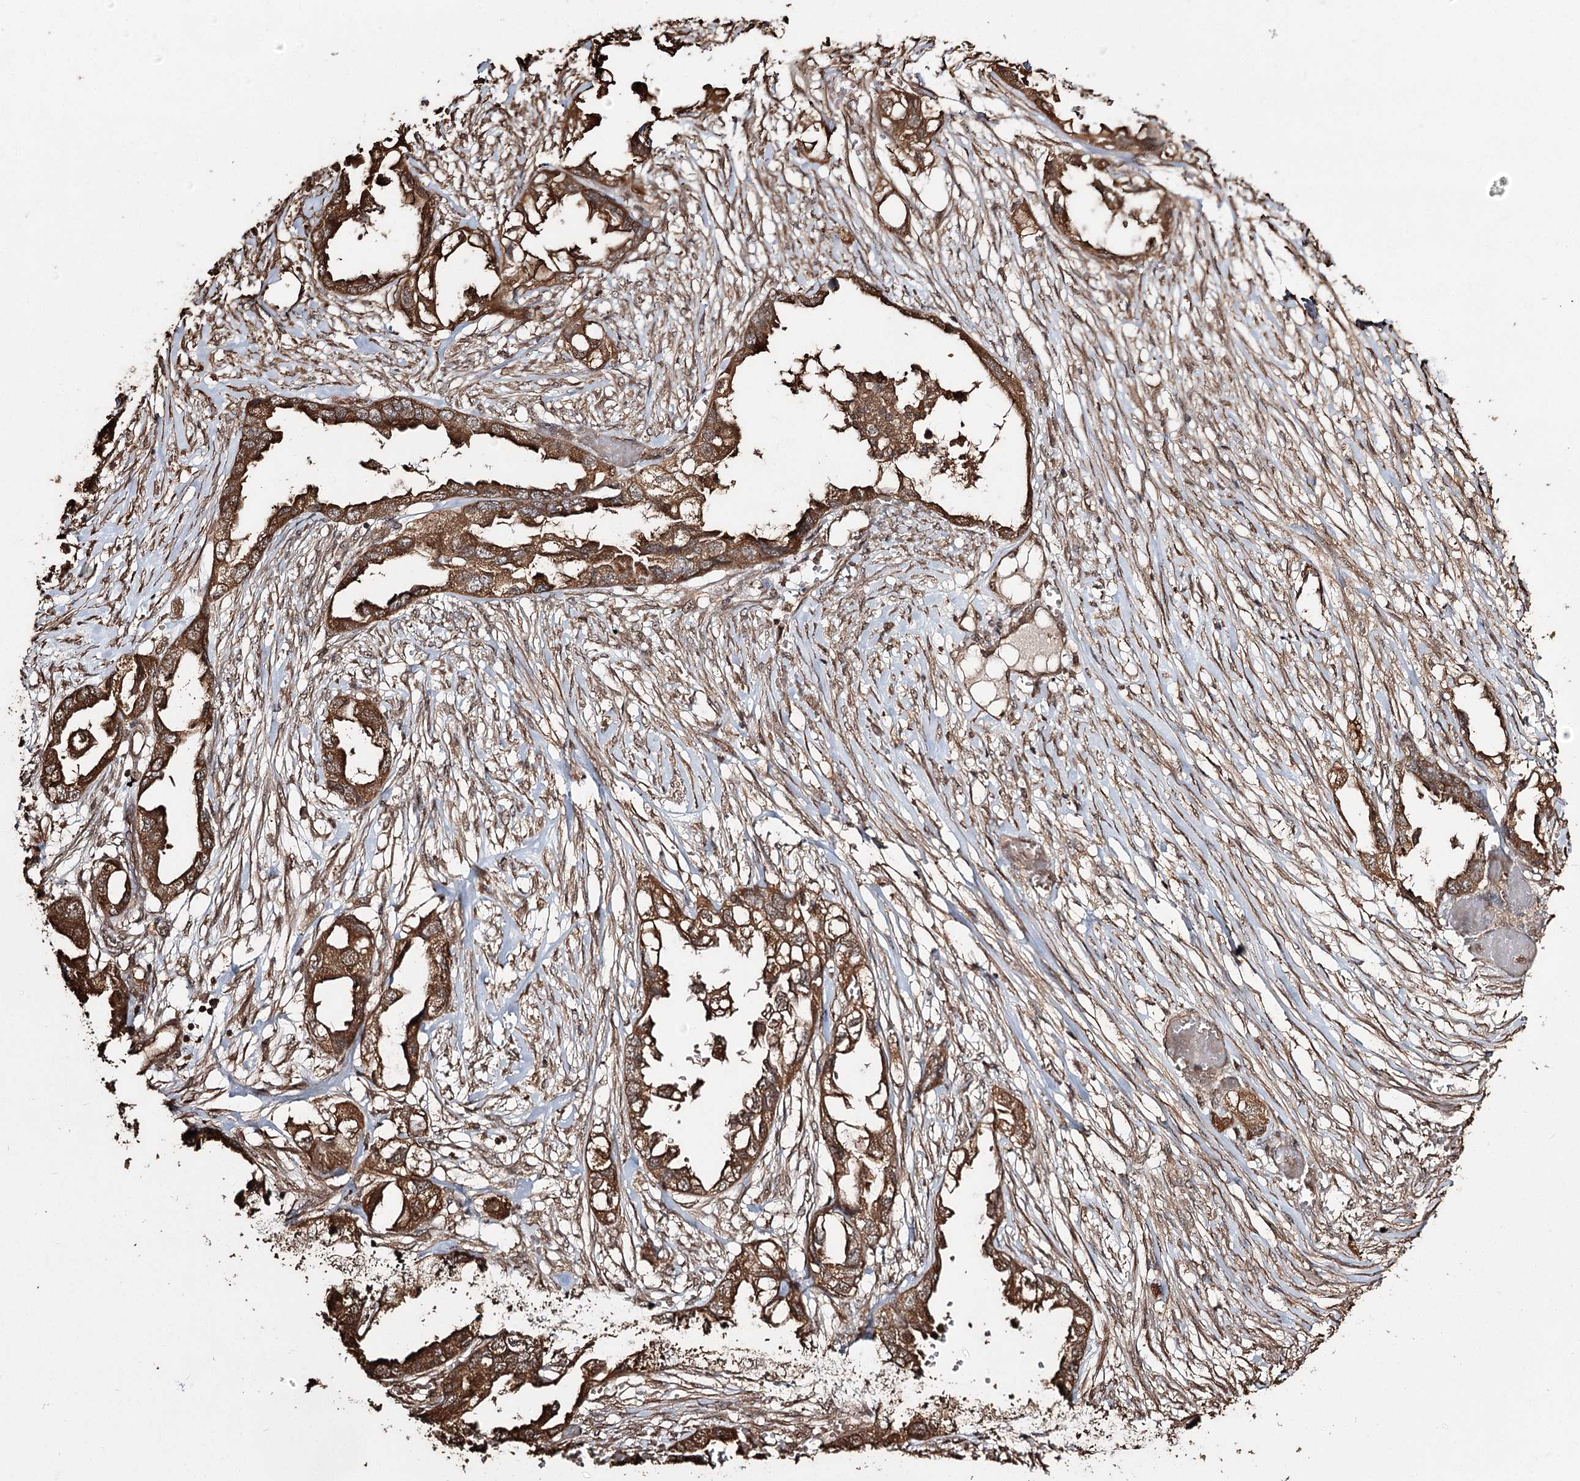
{"staining": {"intensity": "strong", "quantity": ">75%", "location": "cytoplasmic/membranous"}, "tissue": "endometrial cancer", "cell_type": "Tumor cells", "image_type": "cancer", "snomed": [{"axis": "morphology", "description": "Adenocarcinoma, NOS"}, {"axis": "morphology", "description": "Adenocarcinoma, metastatic, NOS"}, {"axis": "topography", "description": "Adipose tissue"}, {"axis": "topography", "description": "Endometrium"}], "caption": "Endometrial cancer (metastatic adenocarcinoma) stained with a protein marker displays strong staining in tumor cells.", "gene": "PLCH1", "patient": {"sex": "female", "age": 67}}